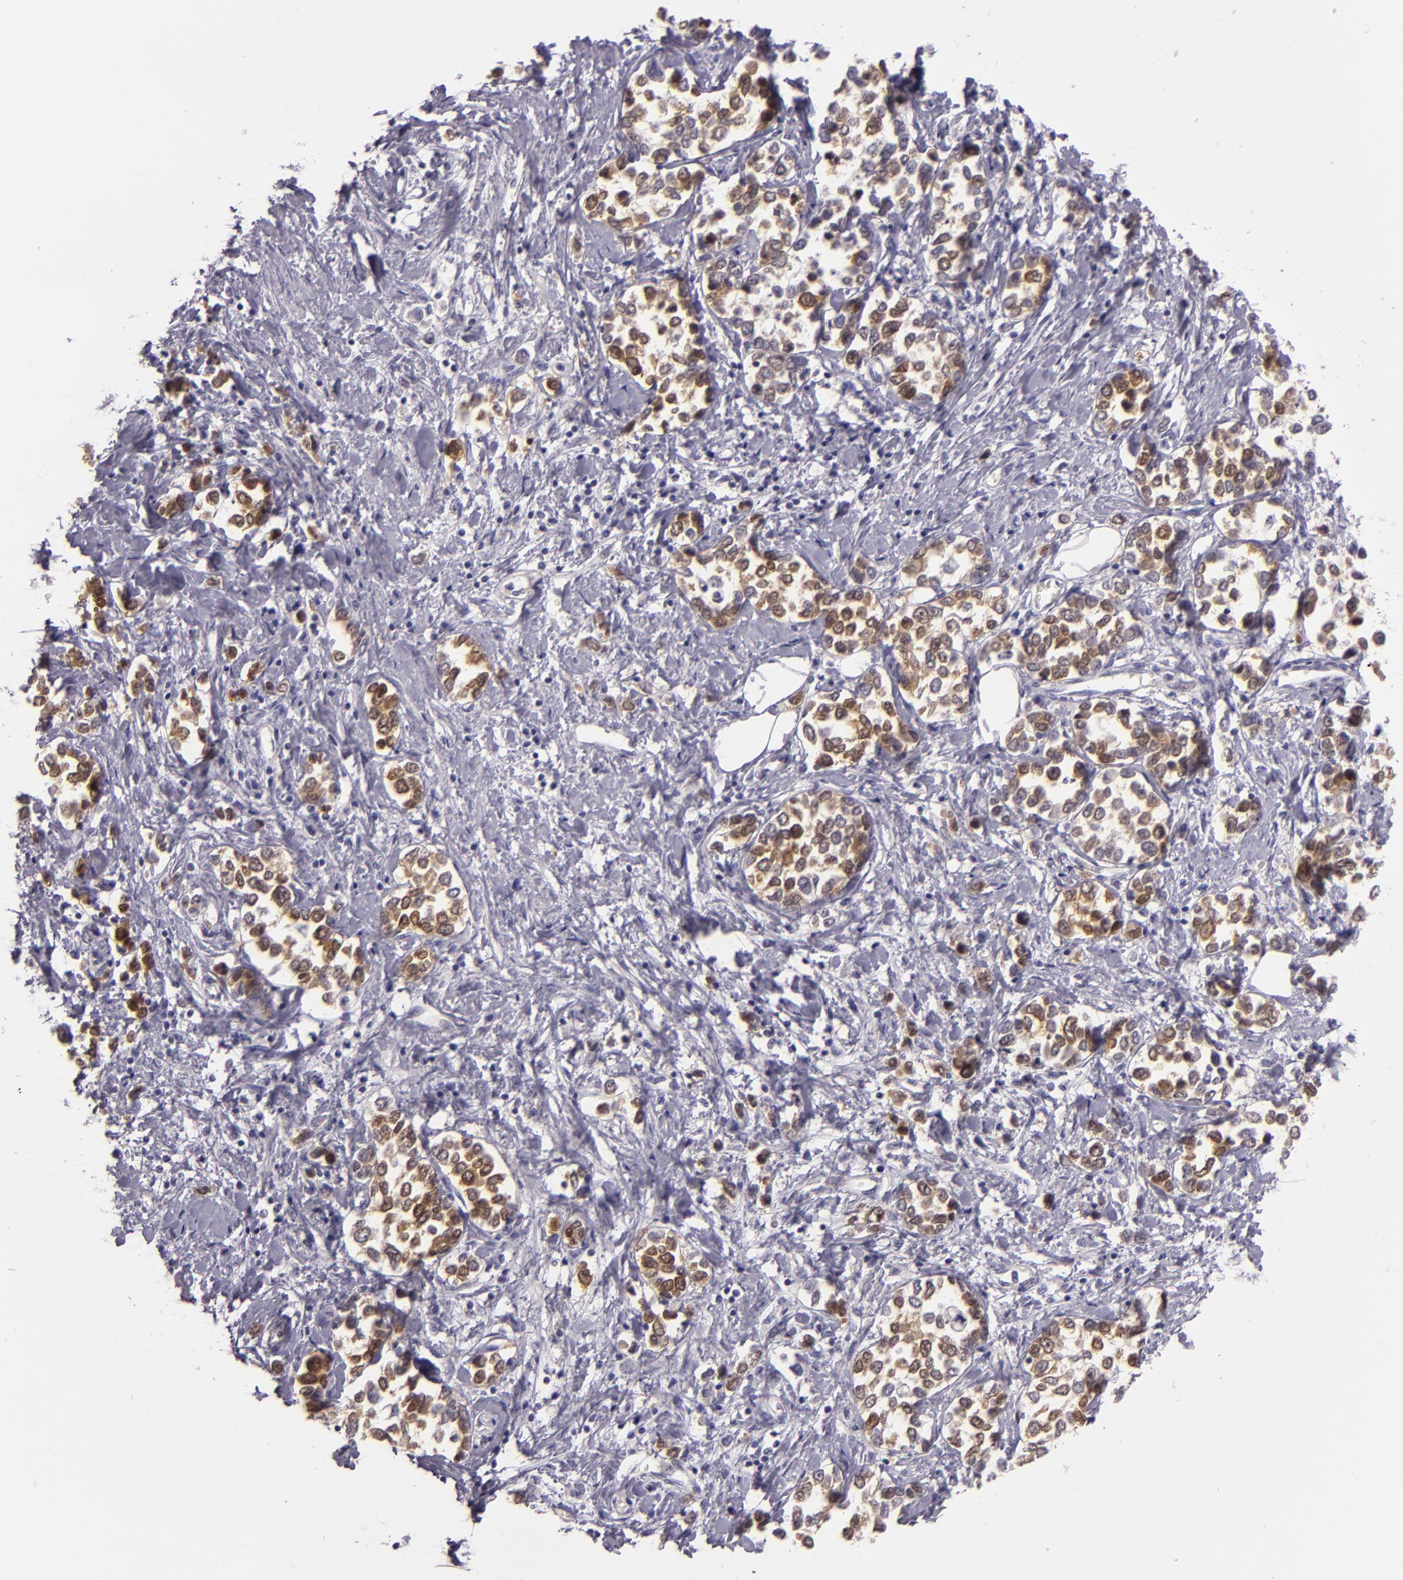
{"staining": {"intensity": "moderate", "quantity": "25%-75%", "location": "cytoplasmic/membranous,nuclear"}, "tissue": "stomach cancer", "cell_type": "Tumor cells", "image_type": "cancer", "snomed": [{"axis": "morphology", "description": "Adenocarcinoma, NOS"}, {"axis": "topography", "description": "Stomach, upper"}], "caption": "This micrograph exhibits stomach cancer stained with immunohistochemistry to label a protein in brown. The cytoplasmic/membranous and nuclear of tumor cells show moderate positivity for the protein. Nuclei are counter-stained blue.", "gene": "CSE1L", "patient": {"sex": "male", "age": 76}}